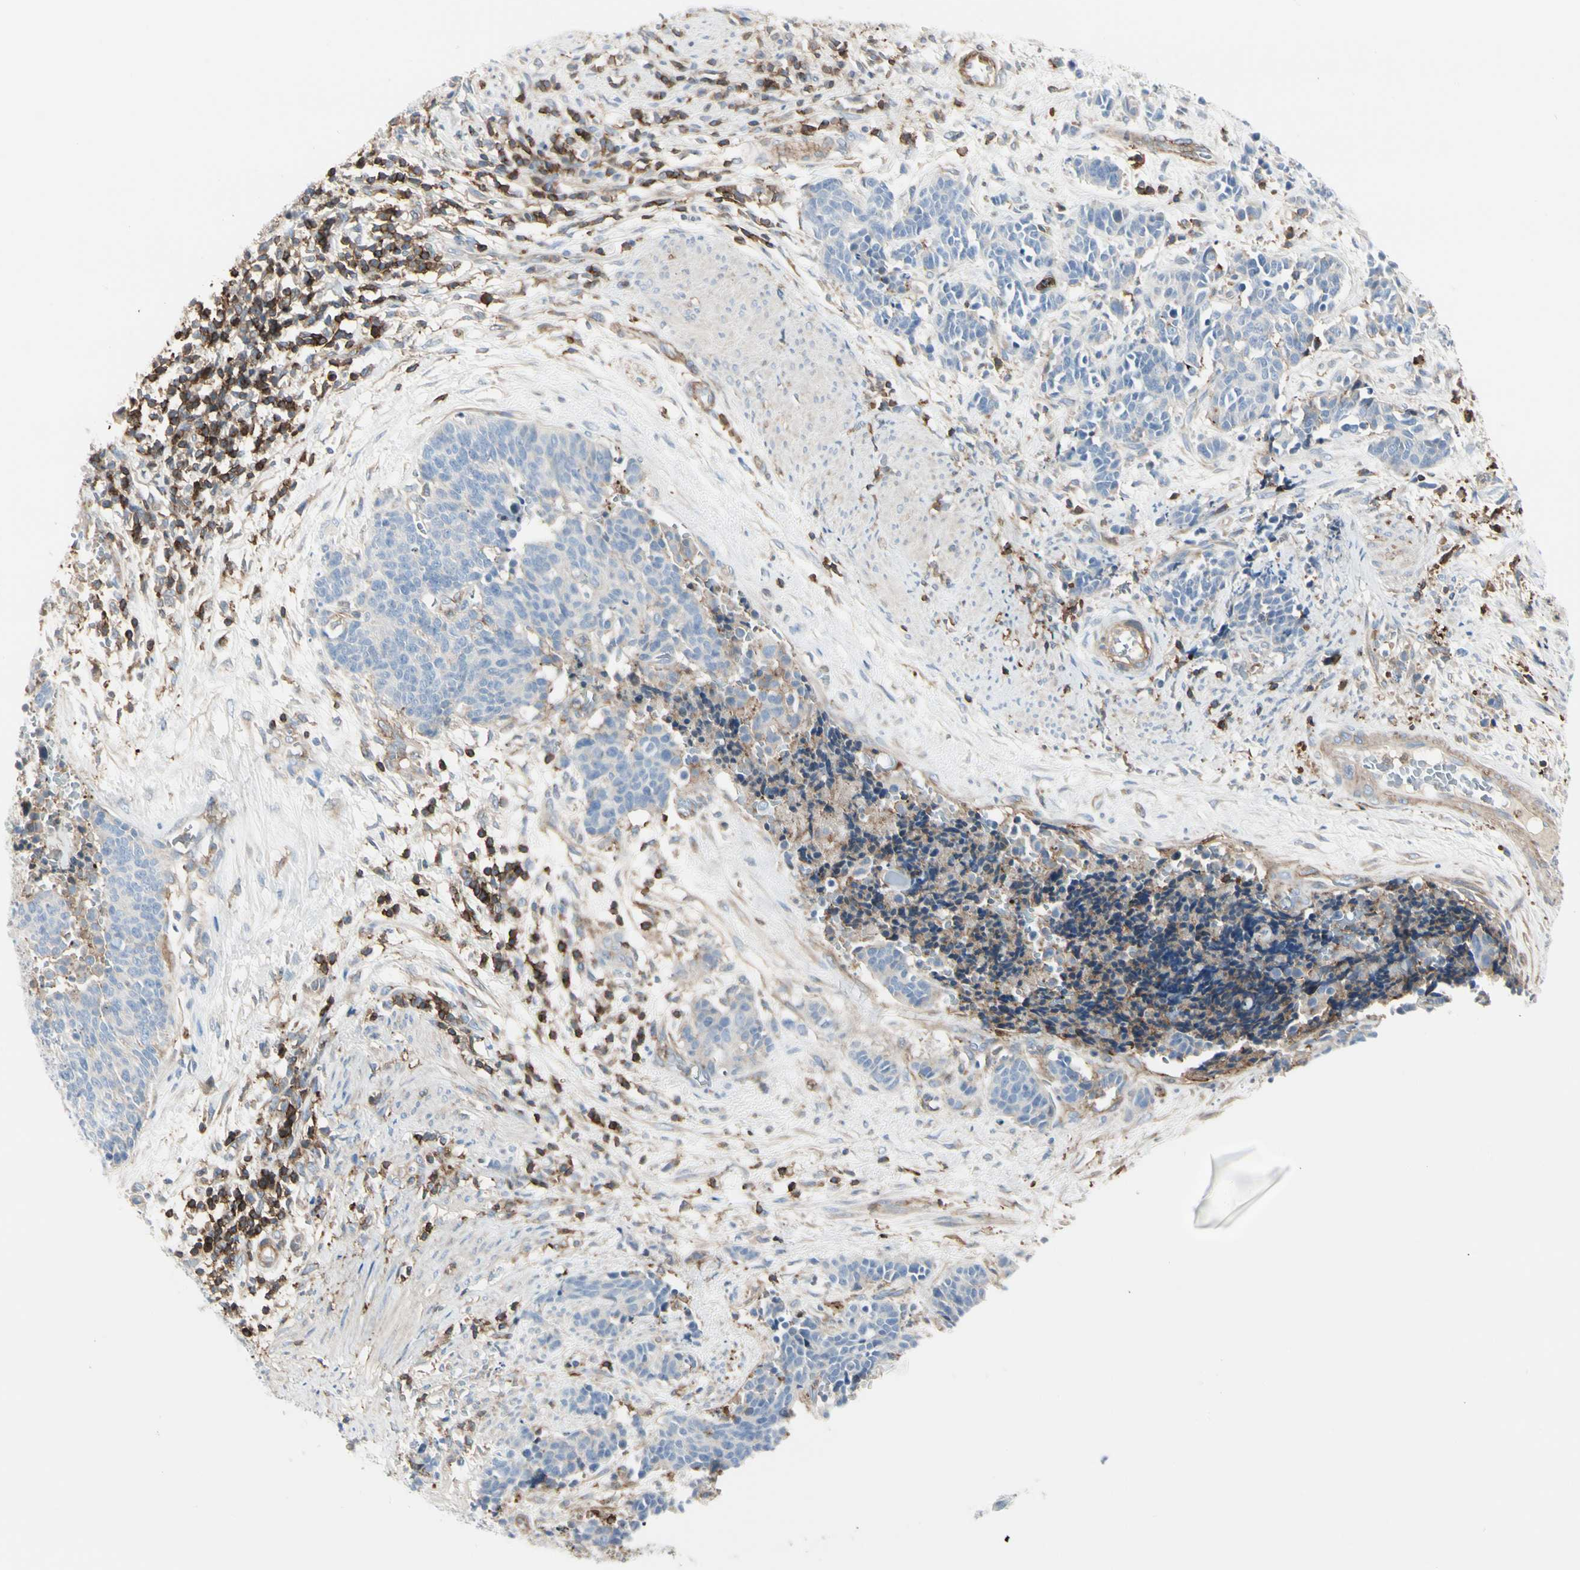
{"staining": {"intensity": "negative", "quantity": "none", "location": "none"}, "tissue": "cervical cancer", "cell_type": "Tumor cells", "image_type": "cancer", "snomed": [{"axis": "morphology", "description": "Squamous cell carcinoma, NOS"}, {"axis": "topography", "description": "Cervix"}], "caption": "An image of cervical cancer (squamous cell carcinoma) stained for a protein exhibits no brown staining in tumor cells.", "gene": "CLEC2B", "patient": {"sex": "female", "age": 35}}